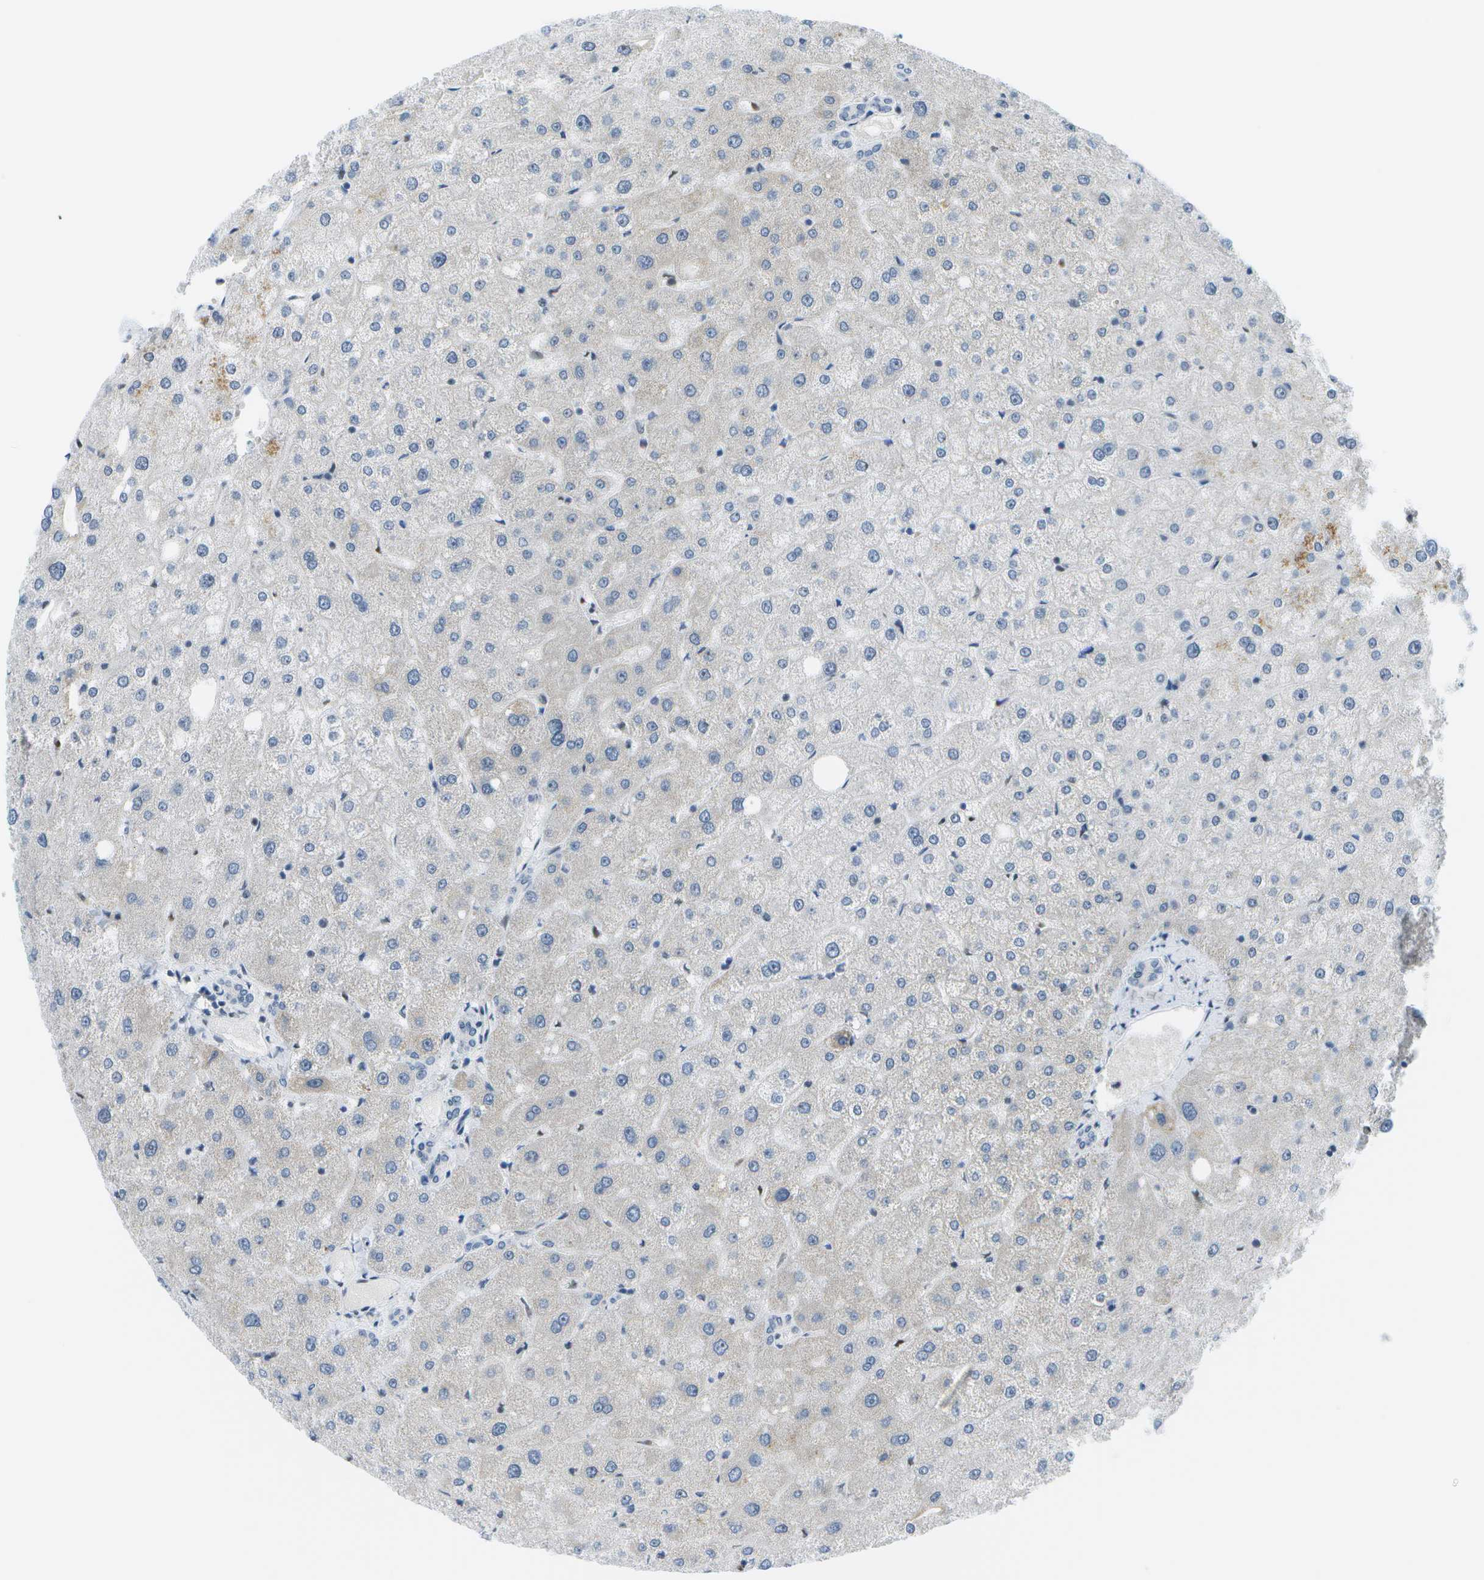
{"staining": {"intensity": "negative", "quantity": "none", "location": "none"}, "tissue": "liver", "cell_type": "Cholangiocytes", "image_type": "normal", "snomed": [{"axis": "morphology", "description": "Normal tissue, NOS"}, {"axis": "topography", "description": "Liver"}], "caption": "DAB (3,3'-diaminobenzidine) immunohistochemical staining of normal human liver demonstrates no significant expression in cholangiocytes.", "gene": "PITHD1", "patient": {"sex": "male", "age": 73}}